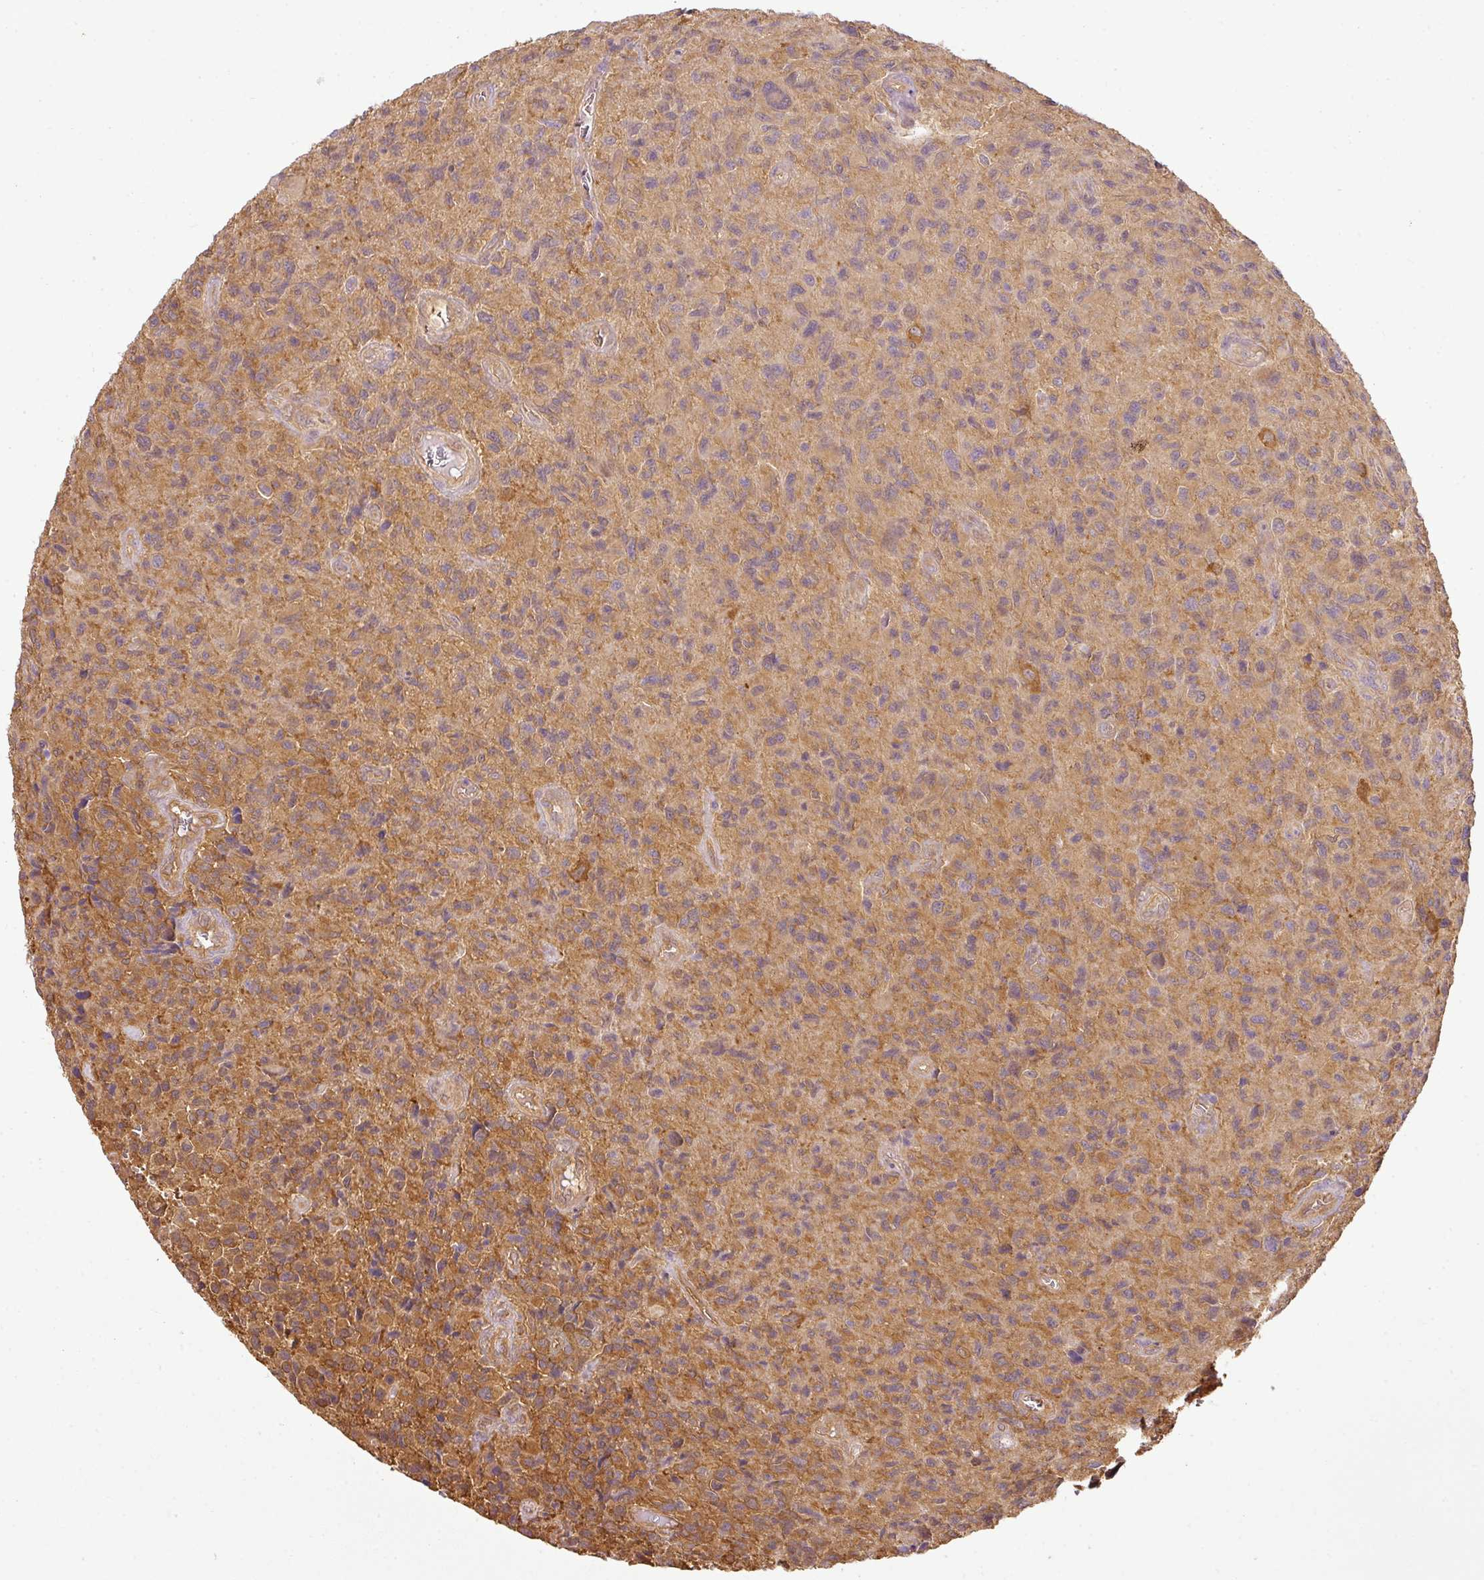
{"staining": {"intensity": "negative", "quantity": "none", "location": "none"}, "tissue": "glioma", "cell_type": "Tumor cells", "image_type": "cancer", "snomed": [{"axis": "morphology", "description": "Glioma, malignant, High grade"}, {"axis": "topography", "description": "Brain"}], "caption": "Immunohistochemical staining of high-grade glioma (malignant) shows no significant expression in tumor cells.", "gene": "ANKRD18A", "patient": {"sex": "male", "age": 76}}